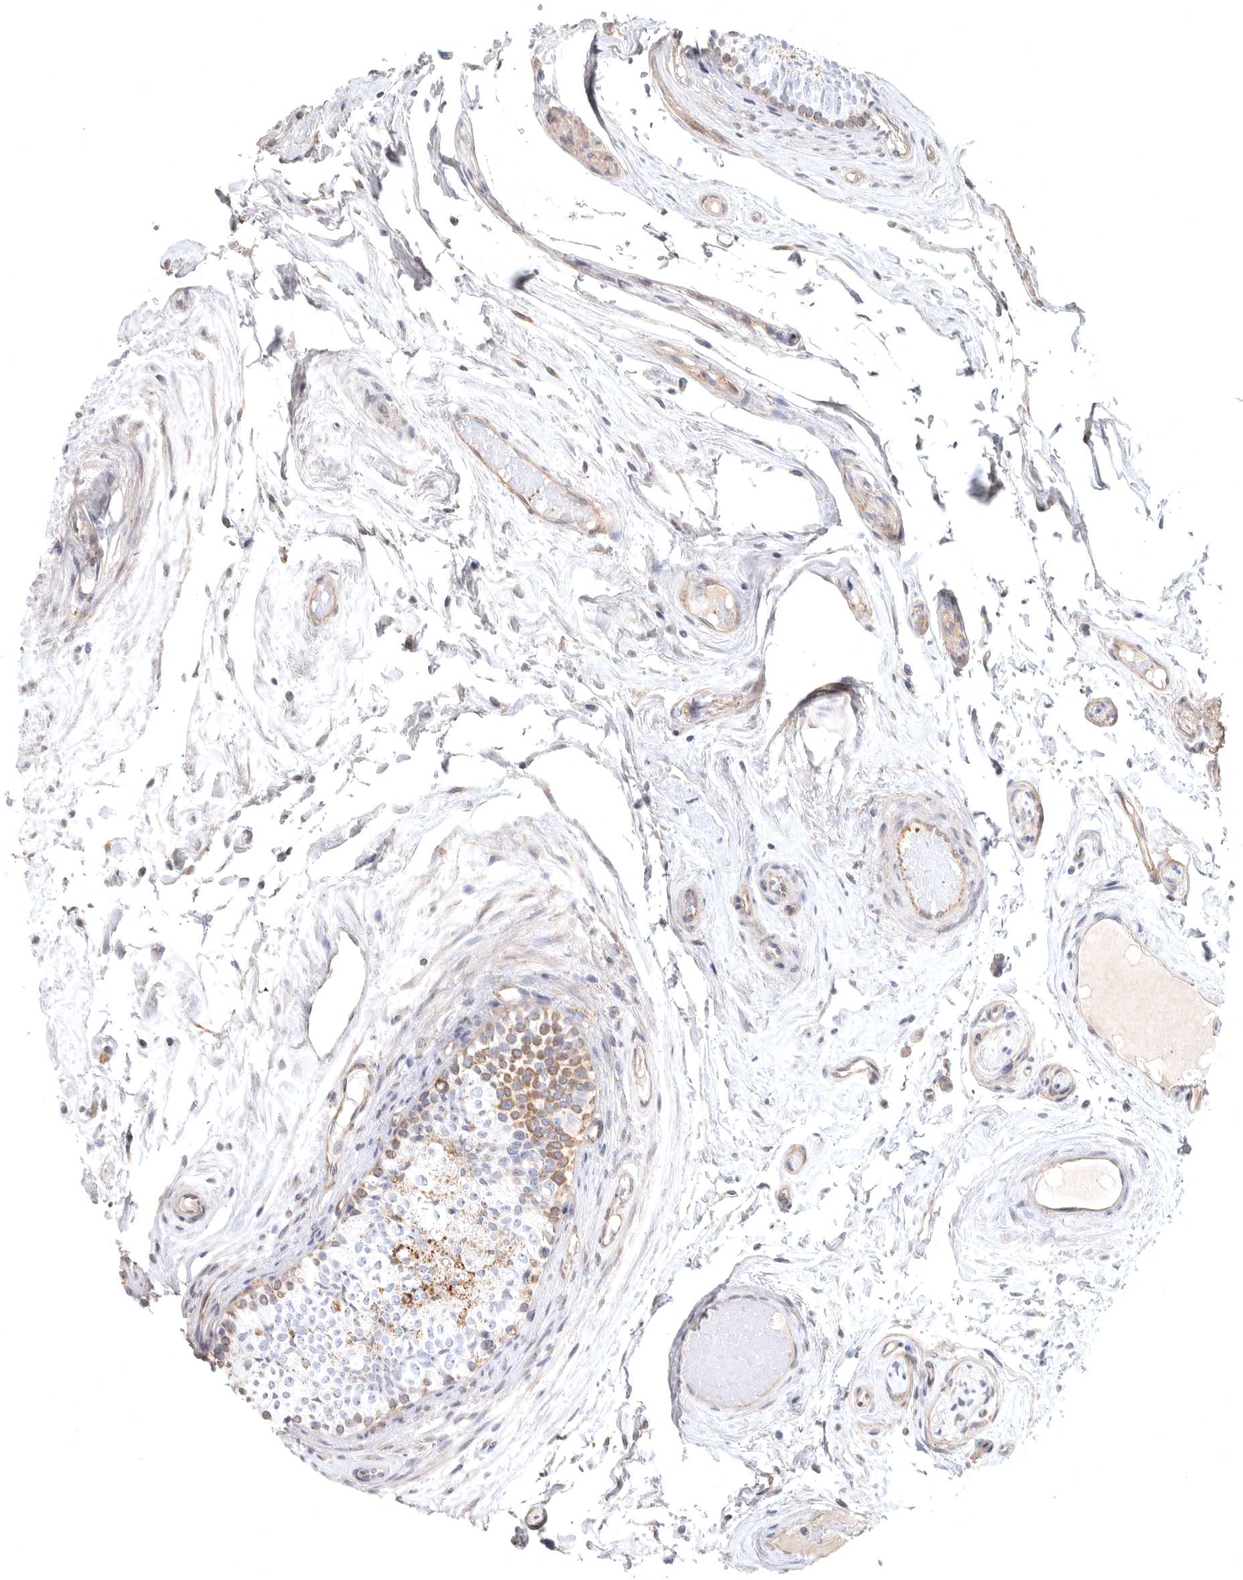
{"staining": {"intensity": "moderate", "quantity": "<25%", "location": "cytoplasmic/membranous"}, "tissue": "epididymis", "cell_type": "Glandular cells", "image_type": "normal", "snomed": [{"axis": "morphology", "description": "Normal tissue, NOS"}, {"axis": "topography", "description": "Epididymis"}], "caption": "There is low levels of moderate cytoplasmic/membranous positivity in glandular cells of unremarkable epididymis, as demonstrated by immunohistochemical staining (brown color).", "gene": "LONRF1", "patient": {"sex": "male", "age": 79}}